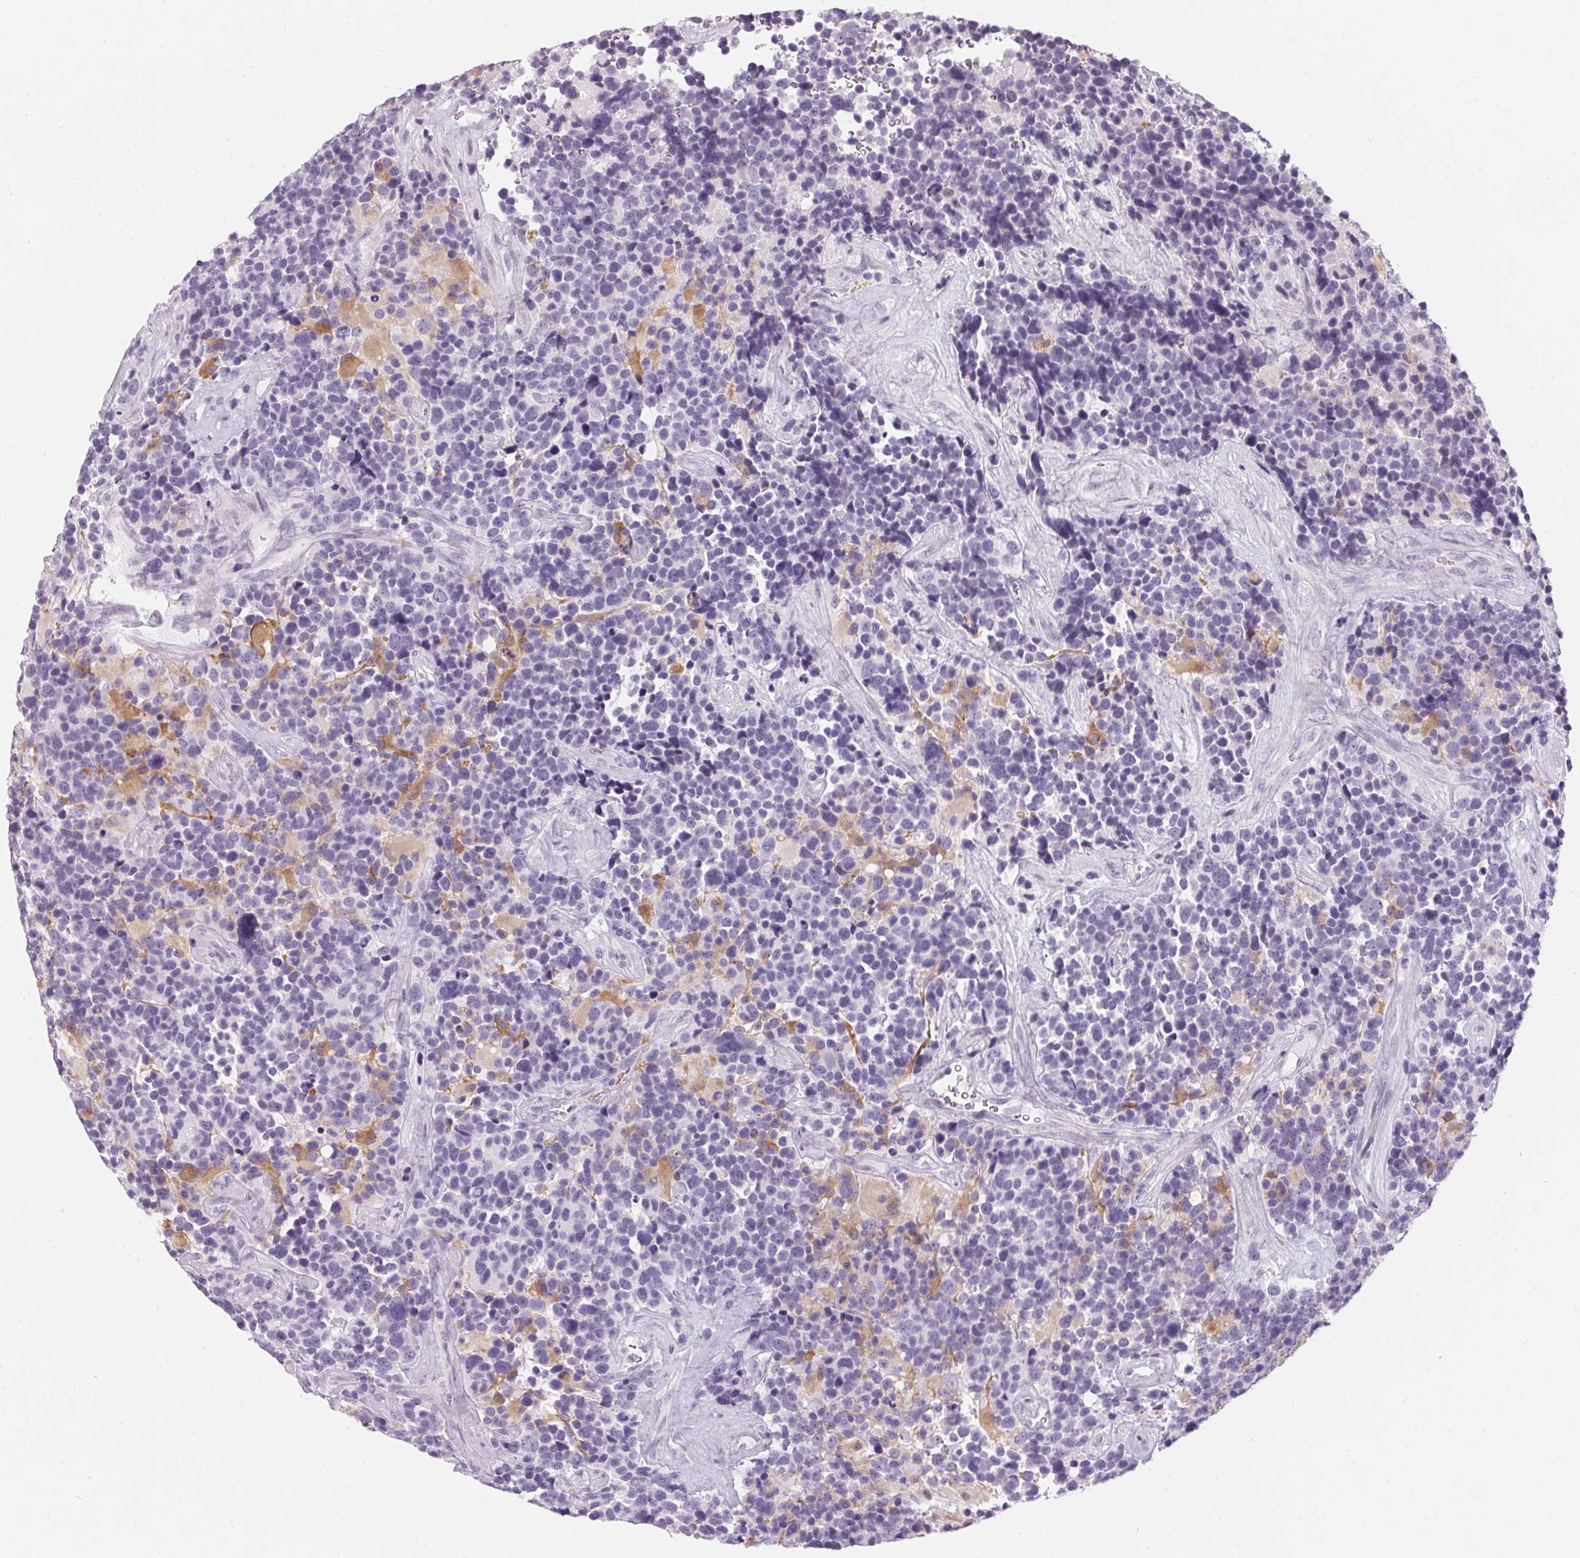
{"staining": {"intensity": "negative", "quantity": "none", "location": "none"}, "tissue": "glioma", "cell_type": "Tumor cells", "image_type": "cancer", "snomed": [{"axis": "morphology", "description": "Glioma, malignant, High grade"}, {"axis": "topography", "description": "Brain"}], "caption": "A photomicrograph of glioma stained for a protein displays no brown staining in tumor cells. (DAB immunohistochemistry visualized using brightfield microscopy, high magnification).", "gene": "CADPS", "patient": {"sex": "male", "age": 33}}